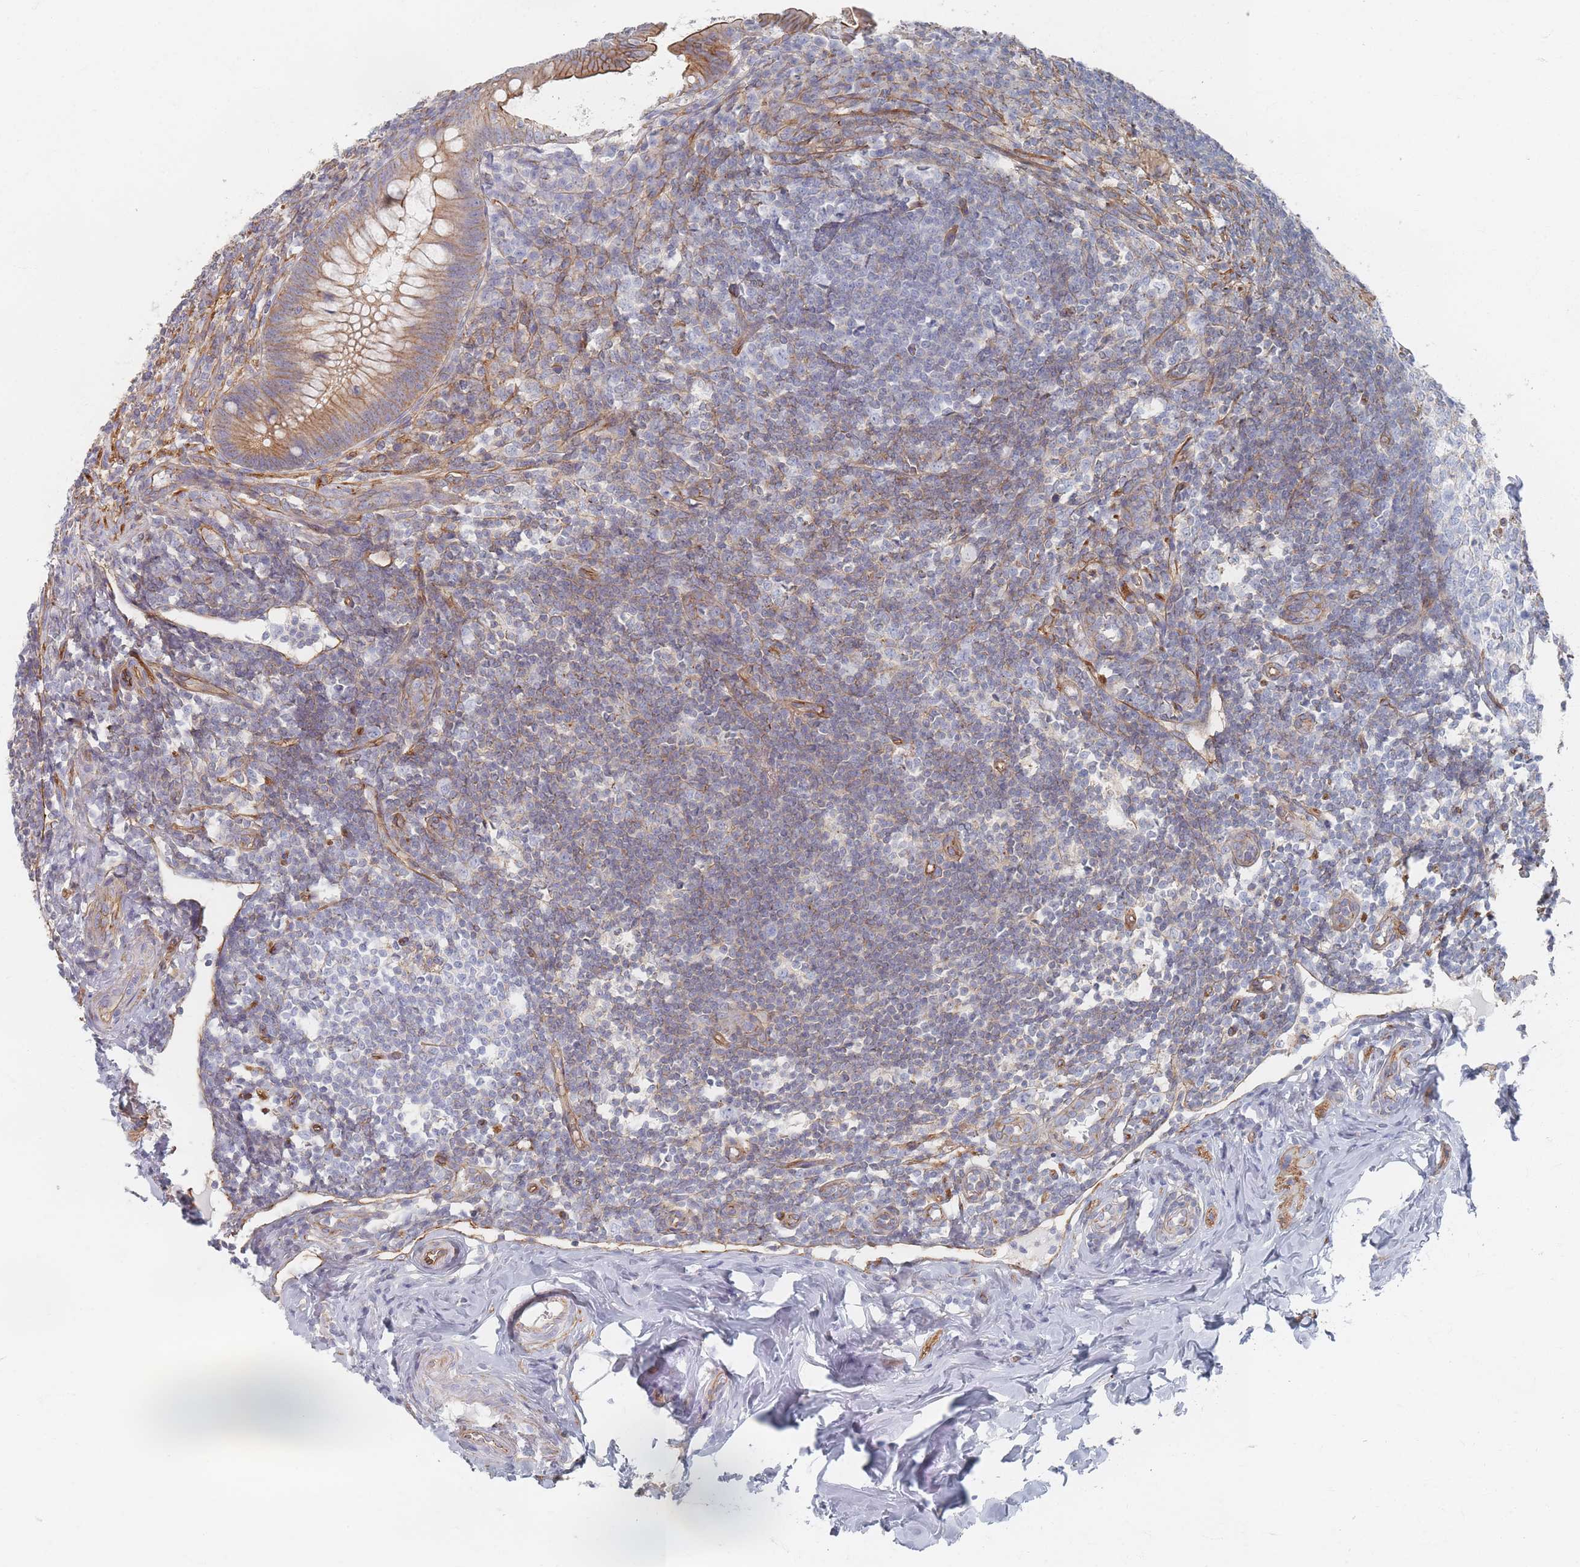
{"staining": {"intensity": "moderate", "quantity": "25%-75%", "location": "cytoplasmic/membranous"}, "tissue": "appendix", "cell_type": "Glandular cells", "image_type": "normal", "snomed": [{"axis": "morphology", "description": "Normal tissue, NOS"}, {"axis": "topography", "description": "Appendix"}], "caption": "DAB immunohistochemical staining of normal human appendix exhibits moderate cytoplasmic/membranous protein staining in approximately 25%-75% of glandular cells.", "gene": "GNB1", "patient": {"sex": "female", "age": 33}}